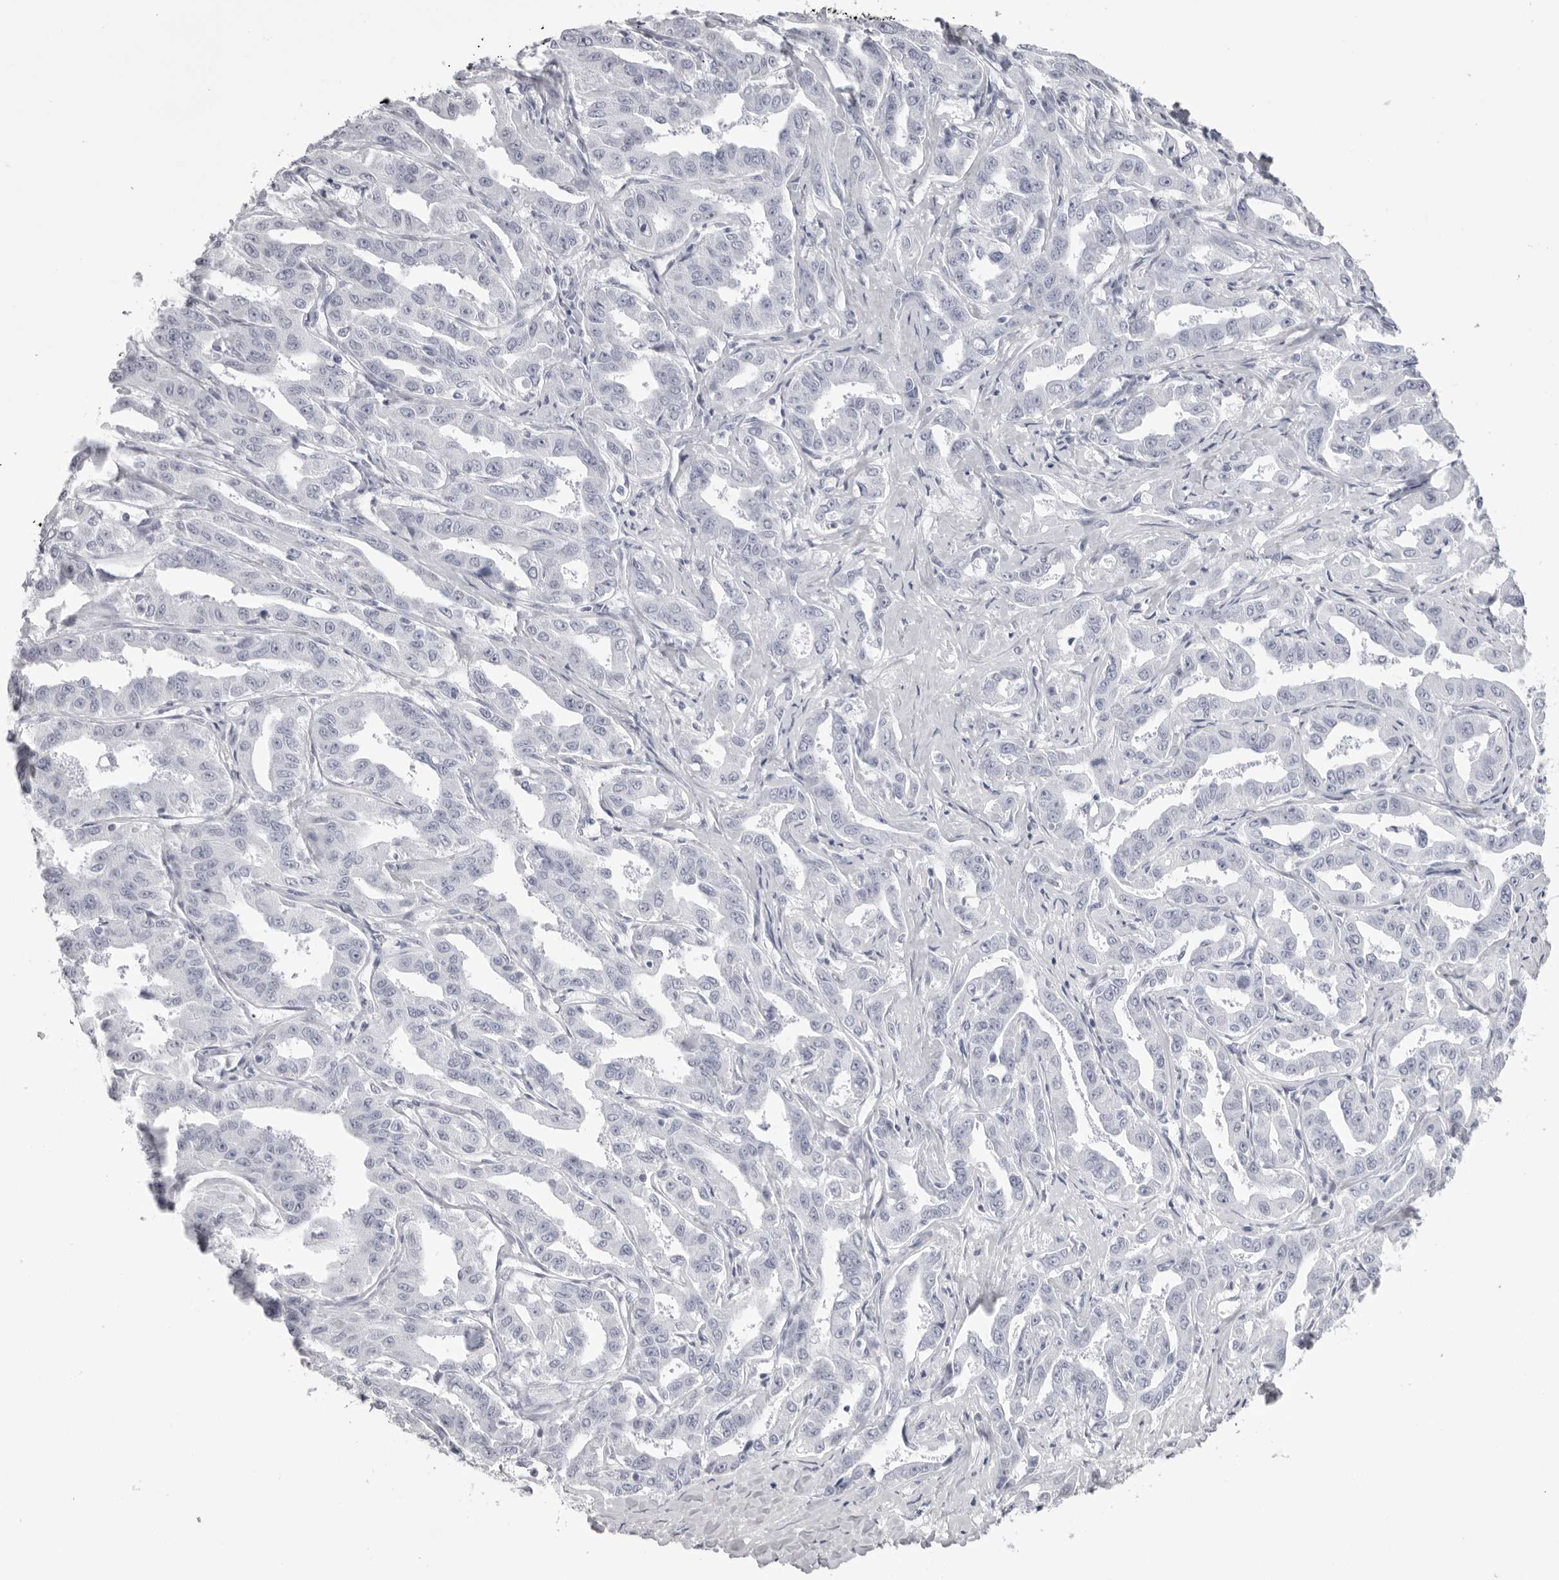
{"staining": {"intensity": "negative", "quantity": "none", "location": "none"}, "tissue": "liver cancer", "cell_type": "Tumor cells", "image_type": "cancer", "snomed": [{"axis": "morphology", "description": "Cholangiocarcinoma"}, {"axis": "topography", "description": "Liver"}], "caption": "The IHC histopathology image has no significant expression in tumor cells of liver cholangiocarcinoma tissue.", "gene": "TMOD4", "patient": {"sex": "male", "age": 59}}